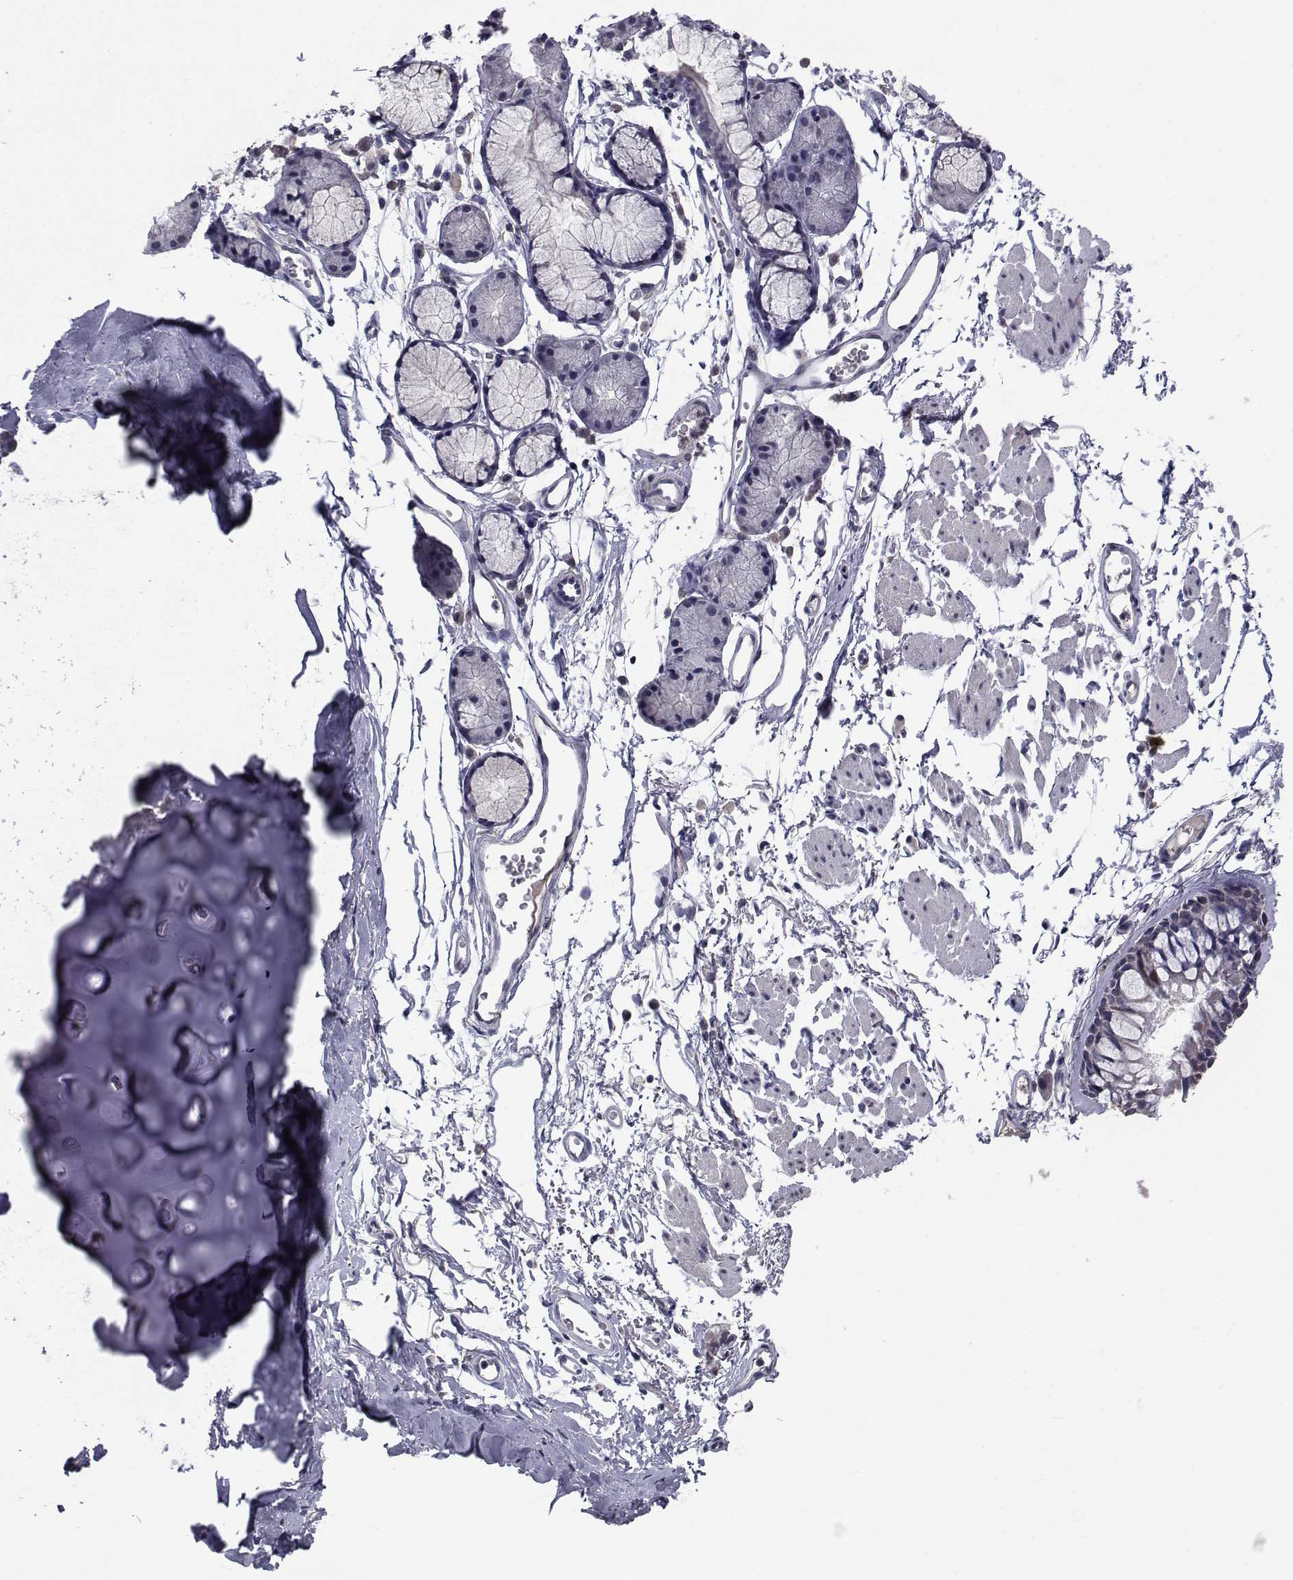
{"staining": {"intensity": "negative", "quantity": "none", "location": "none"}, "tissue": "soft tissue", "cell_type": "Chondrocytes", "image_type": "normal", "snomed": [{"axis": "morphology", "description": "Normal tissue, NOS"}, {"axis": "topography", "description": "Cartilage tissue"}, {"axis": "topography", "description": "Bronchus"}], "caption": "Immunohistochemistry histopathology image of normal soft tissue: human soft tissue stained with DAB displays no significant protein staining in chondrocytes. (DAB (3,3'-diaminobenzidine) immunohistochemistry visualized using brightfield microscopy, high magnification).", "gene": "CYP2S1", "patient": {"sex": "female", "age": 79}}